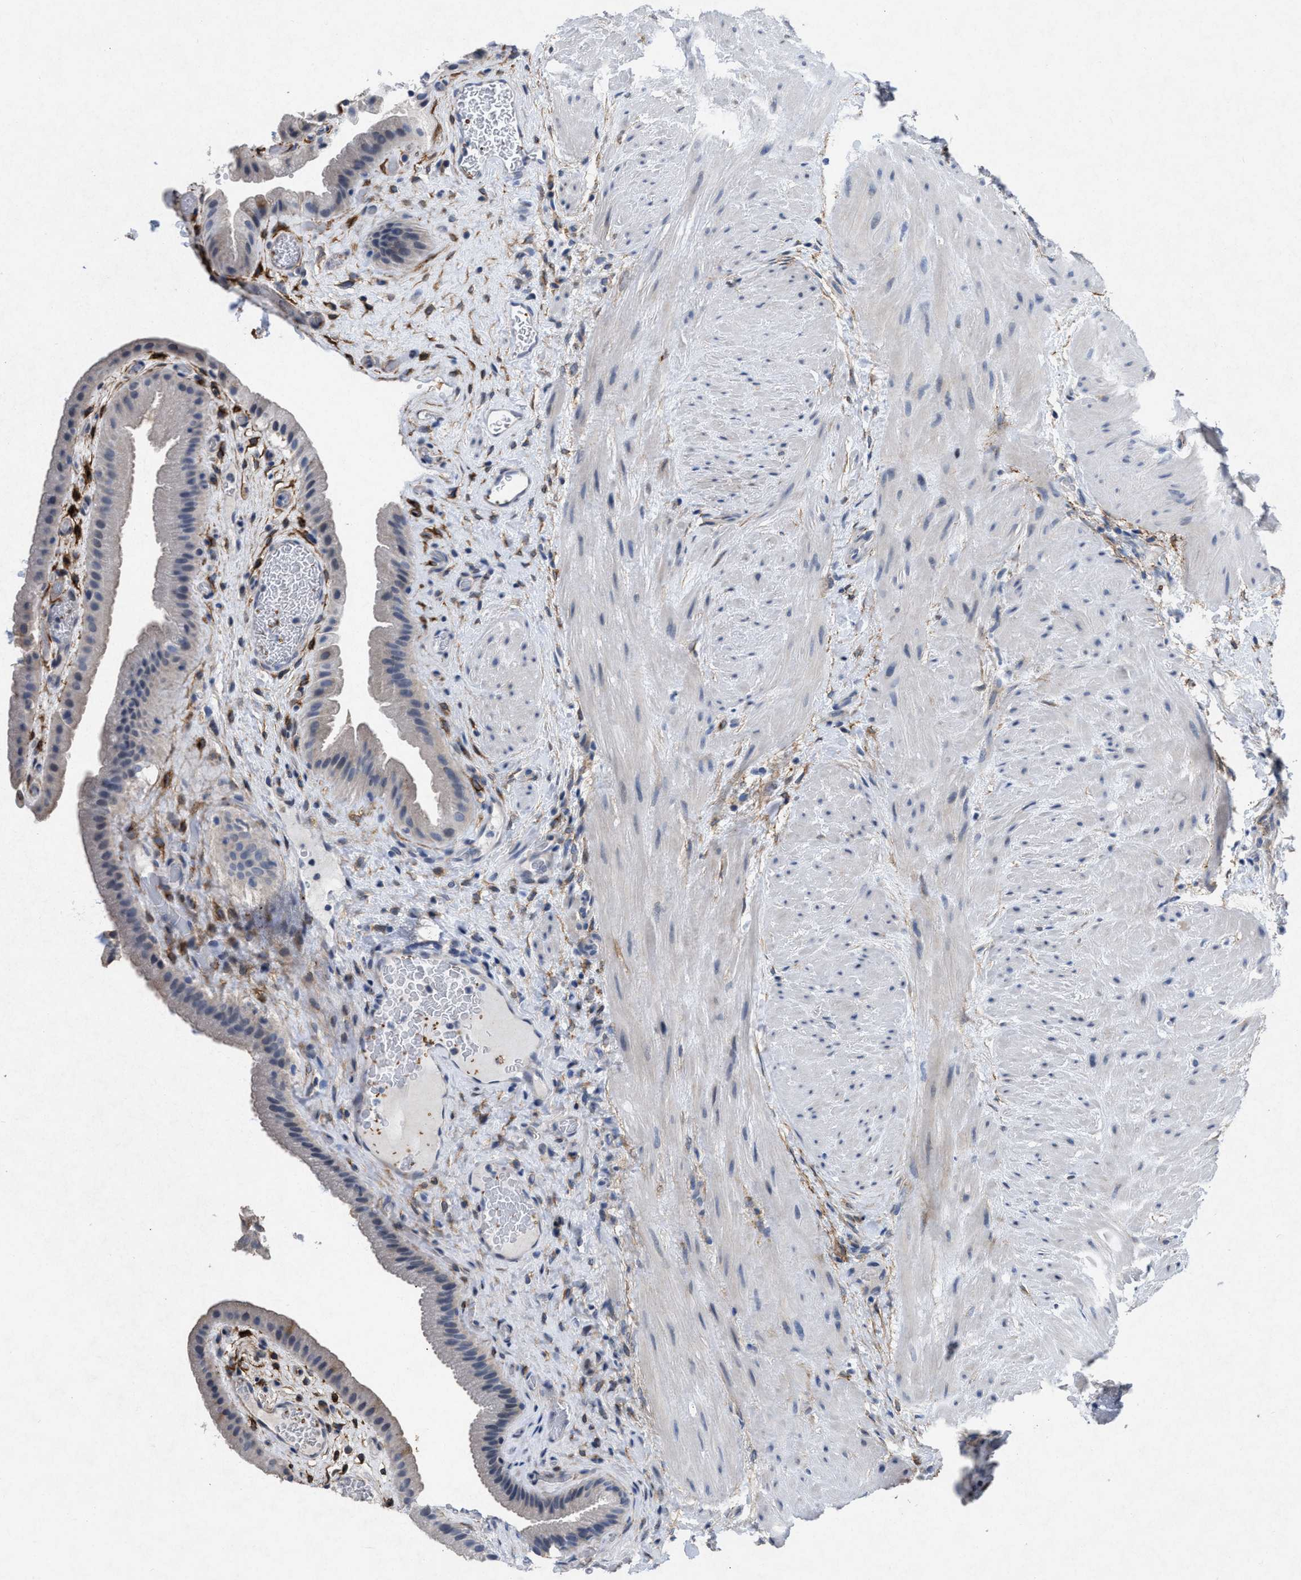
{"staining": {"intensity": "negative", "quantity": "none", "location": "none"}, "tissue": "gallbladder", "cell_type": "Glandular cells", "image_type": "normal", "snomed": [{"axis": "morphology", "description": "Normal tissue, NOS"}, {"axis": "topography", "description": "Gallbladder"}], "caption": "This image is of normal gallbladder stained with IHC to label a protein in brown with the nuclei are counter-stained blue. There is no expression in glandular cells. (Stains: DAB immunohistochemistry (IHC) with hematoxylin counter stain, Microscopy: brightfield microscopy at high magnification).", "gene": "PDGFRA", "patient": {"sex": "male", "age": 49}}